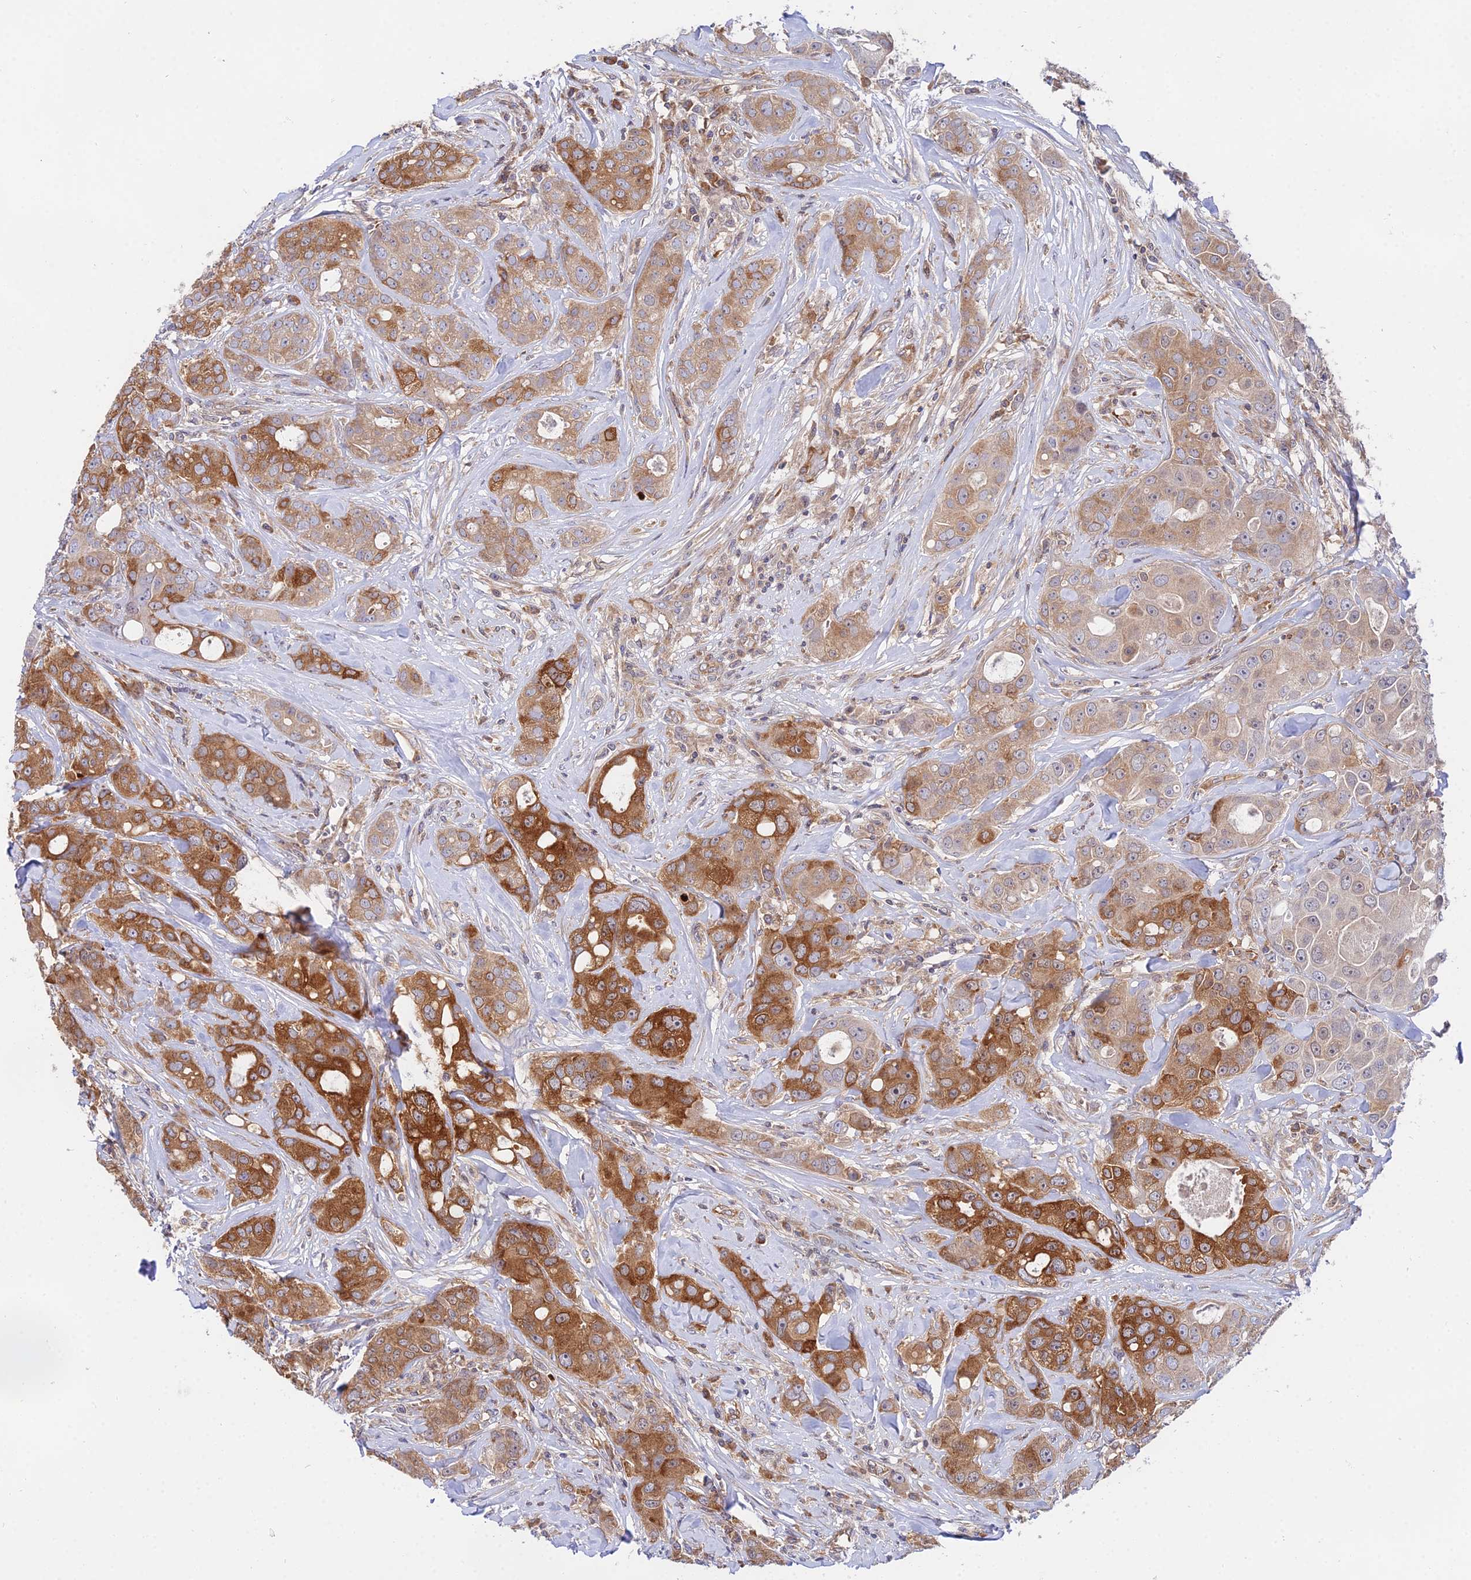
{"staining": {"intensity": "strong", "quantity": ">75%", "location": "cytoplasmic/membranous"}, "tissue": "breast cancer", "cell_type": "Tumor cells", "image_type": "cancer", "snomed": [{"axis": "morphology", "description": "Duct carcinoma"}, {"axis": "topography", "description": "Breast"}], "caption": "Immunohistochemistry (IHC) (DAB (3,3'-diaminobenzidine)) staining of breast cancer exhibits strong cytoplasmic/membranous protein expression in approximately >75% of tumor cells. (Stains: DAB in brown, nuclei in blue, Microscopy: brightfield microscopy at high magnification).", "gene": "PPP2R2C", "patient": {"sex": "female", "age": 43}}